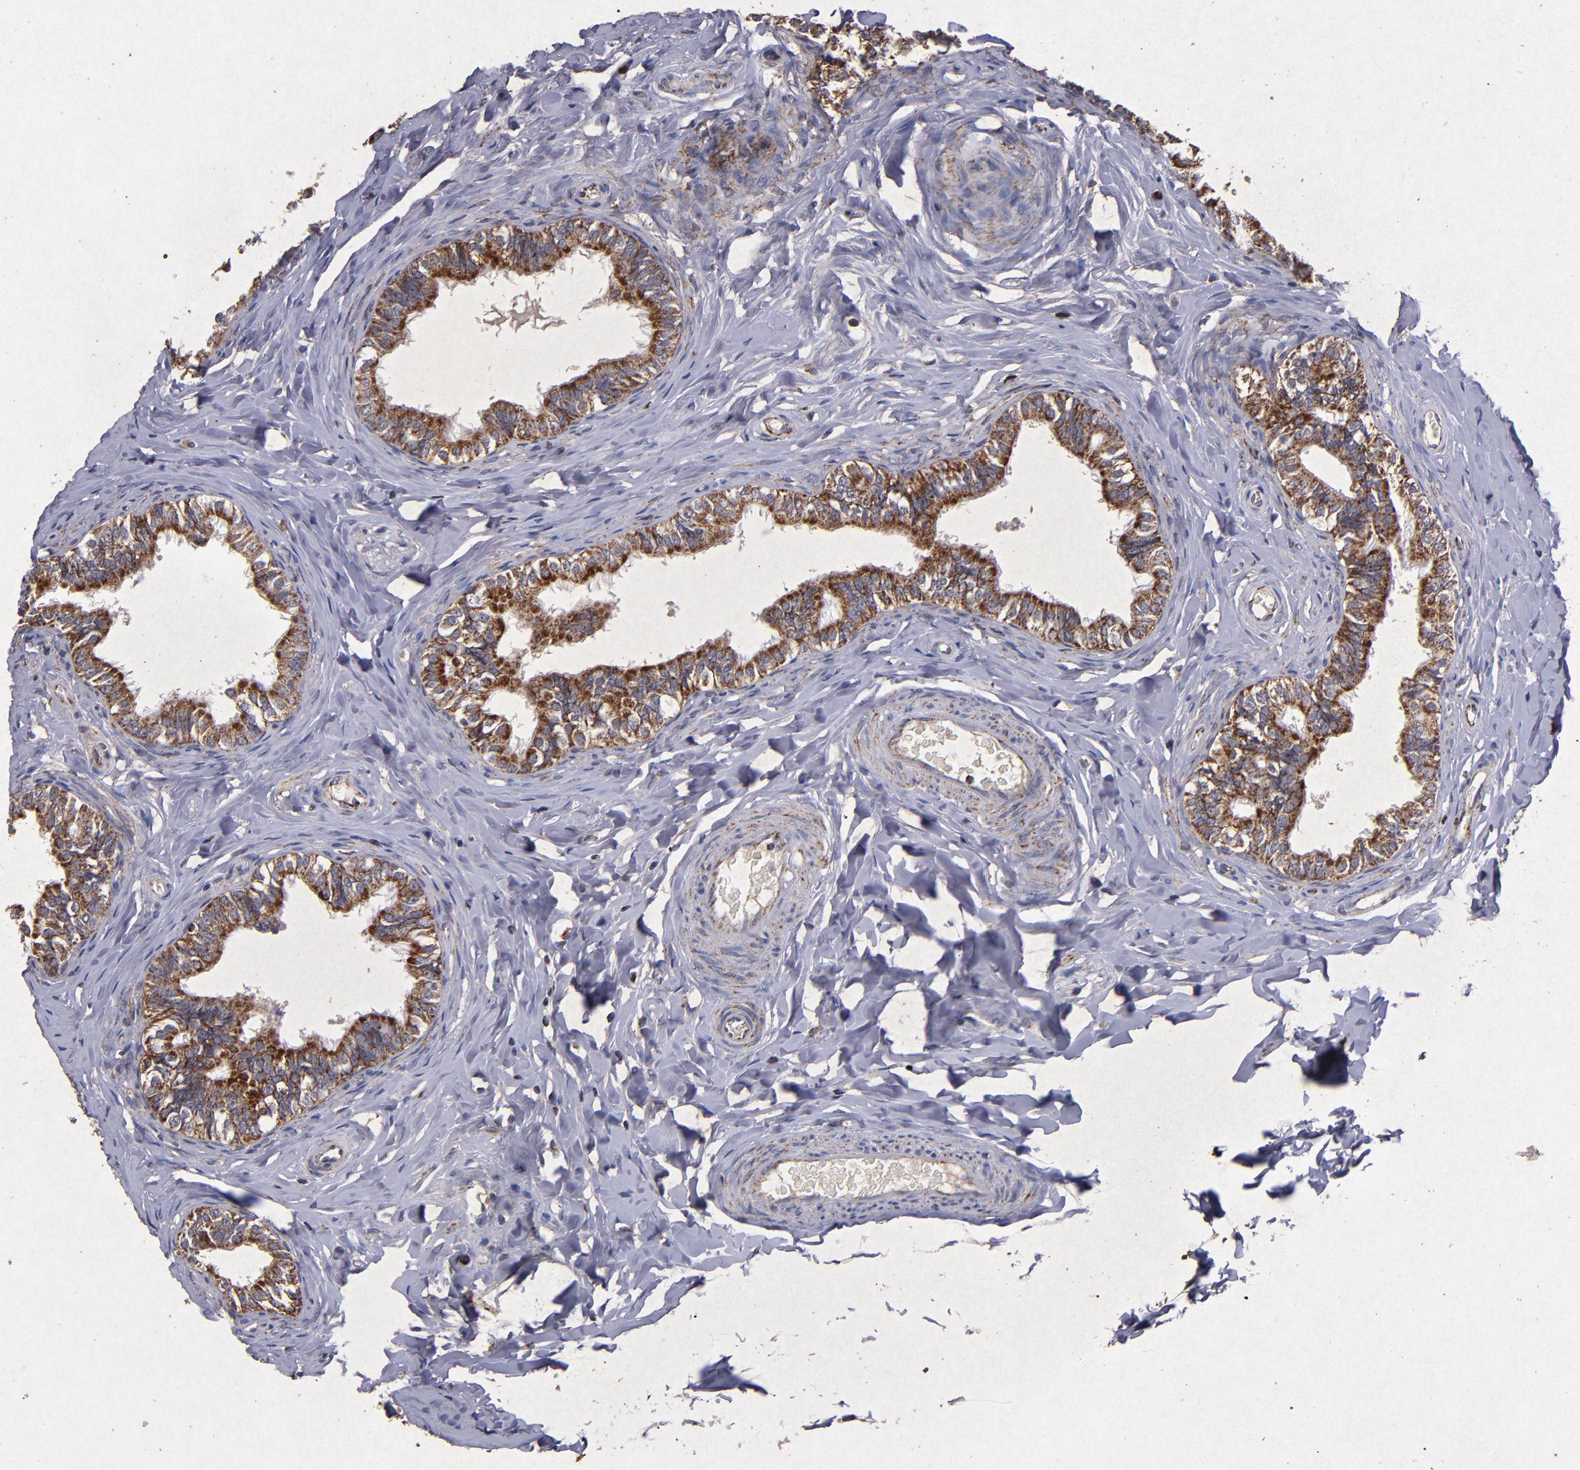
{"staining": {"intensity": "moderate", "quantity": ">75%", "location": "cytoplasmic/membranous"}, "tissue": "epididymis", "cell_type": "Glandular cells", "image_type": "normal", "snomed": [{"axis": "morphology", "description": "Normal tissue, NOS"}, {"axis": "topography", "description": "Soft tissue"}, {"axis": "topography", "description": "Epididymis"}], "caption": "The micrograph exhibits staining of unremarkable epididymis, revealing moderate cytoplasmic/membranous protein positivity (brown color) within glandular cells. (DAB IHC with brightfield microscopy, high magnification).", "gene": "TIMM9", "patient": {"sex": "male", "age": 26}}